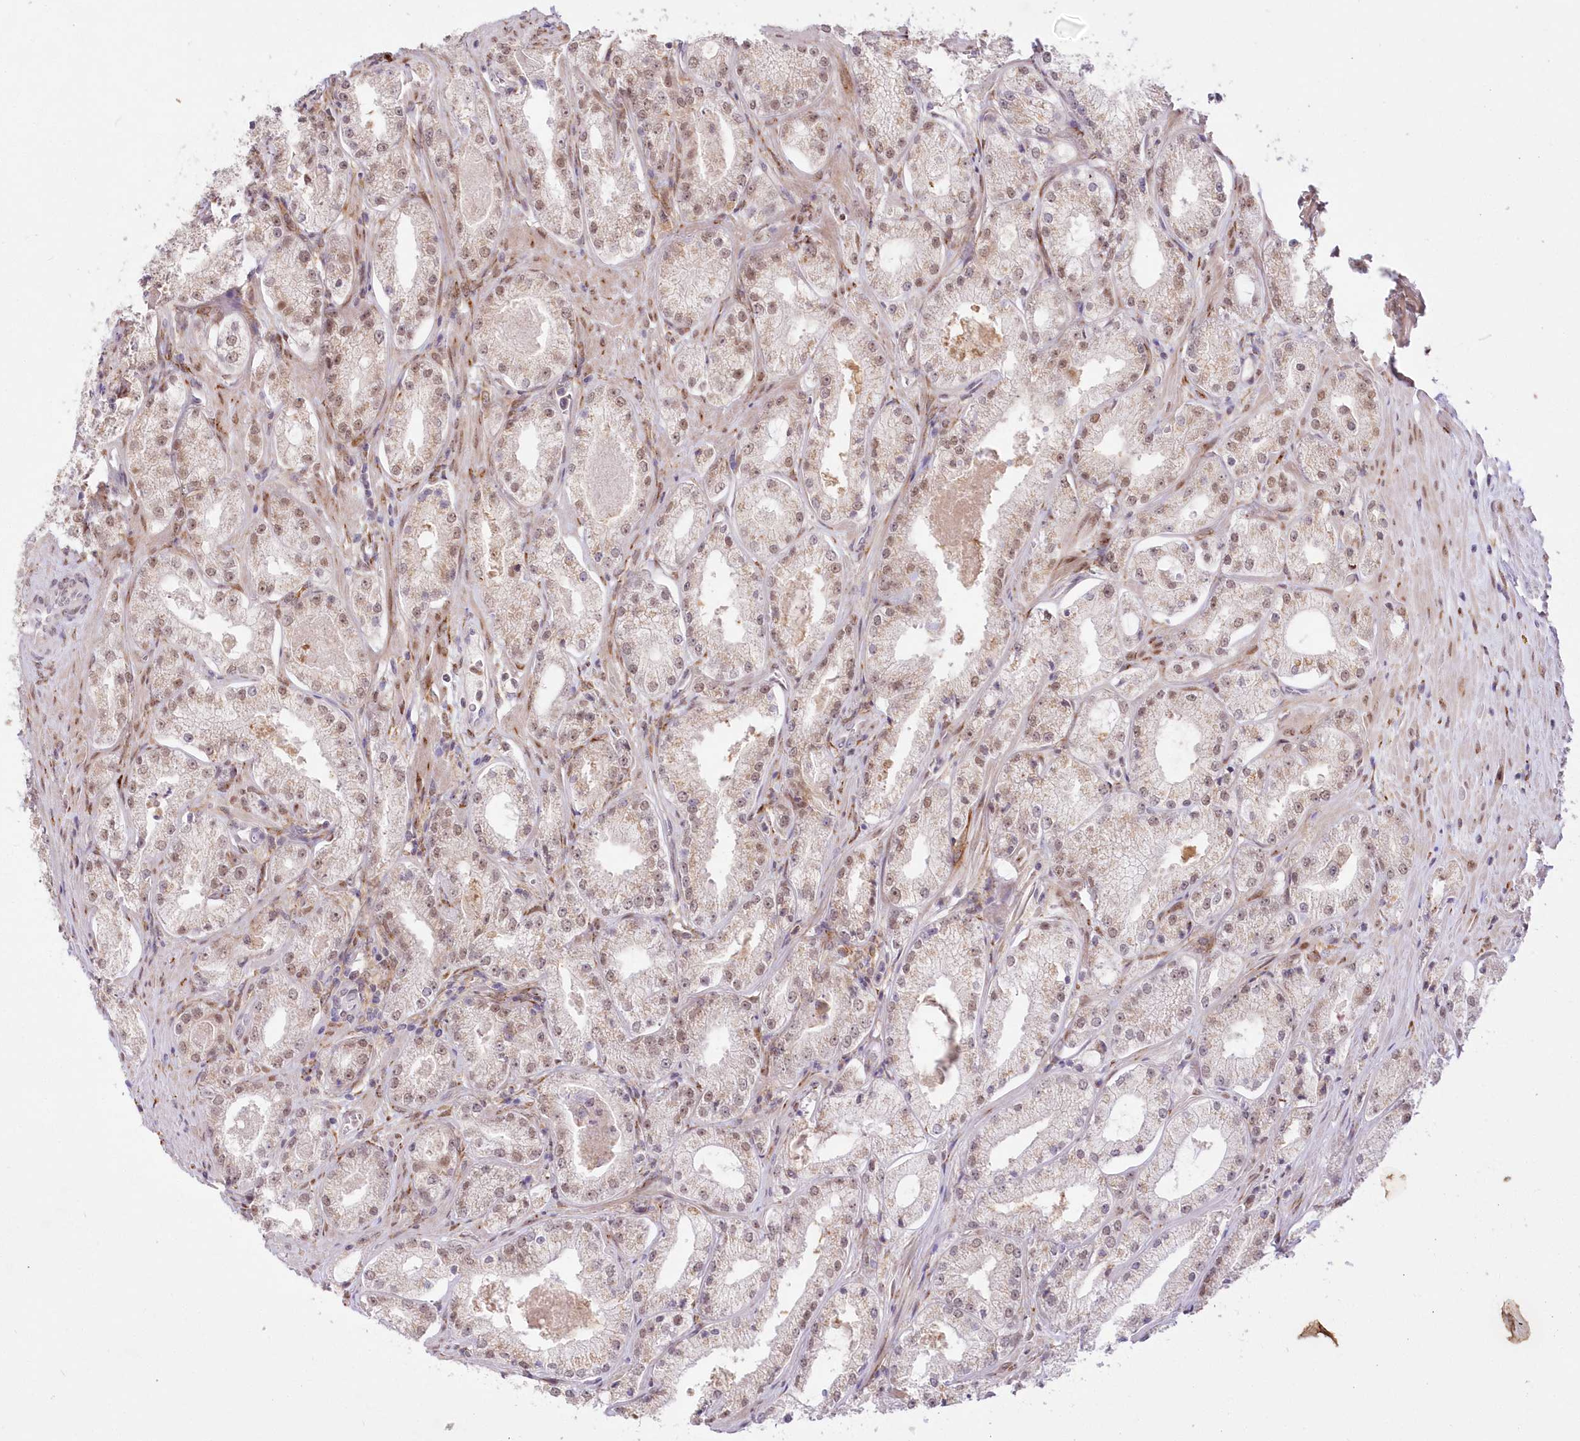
{"staining": {"intensity": "weak", "quantity": "25%-75%", "location": "nuclear"}, "tissue": "prostate cancer", "cell_type": "Tumor cells", "image_type": "cancer", "snomed": [{"axis": "morphology", "description": "Adenocarcinoma, Low grade"}, {"axis": "topography", "description": "Prostate"}], "caption": "A micrograph of human prostate adenocarcinoma (low-grade) stained for a protein shows weak nuclear brown staining in tumor cells. (DAB (3,3'-diaminobenzidine) IHC with brightfield microscopy, high magnification).", "gene": "LDB1", "patient": {"sex": "male", "age": 69}}